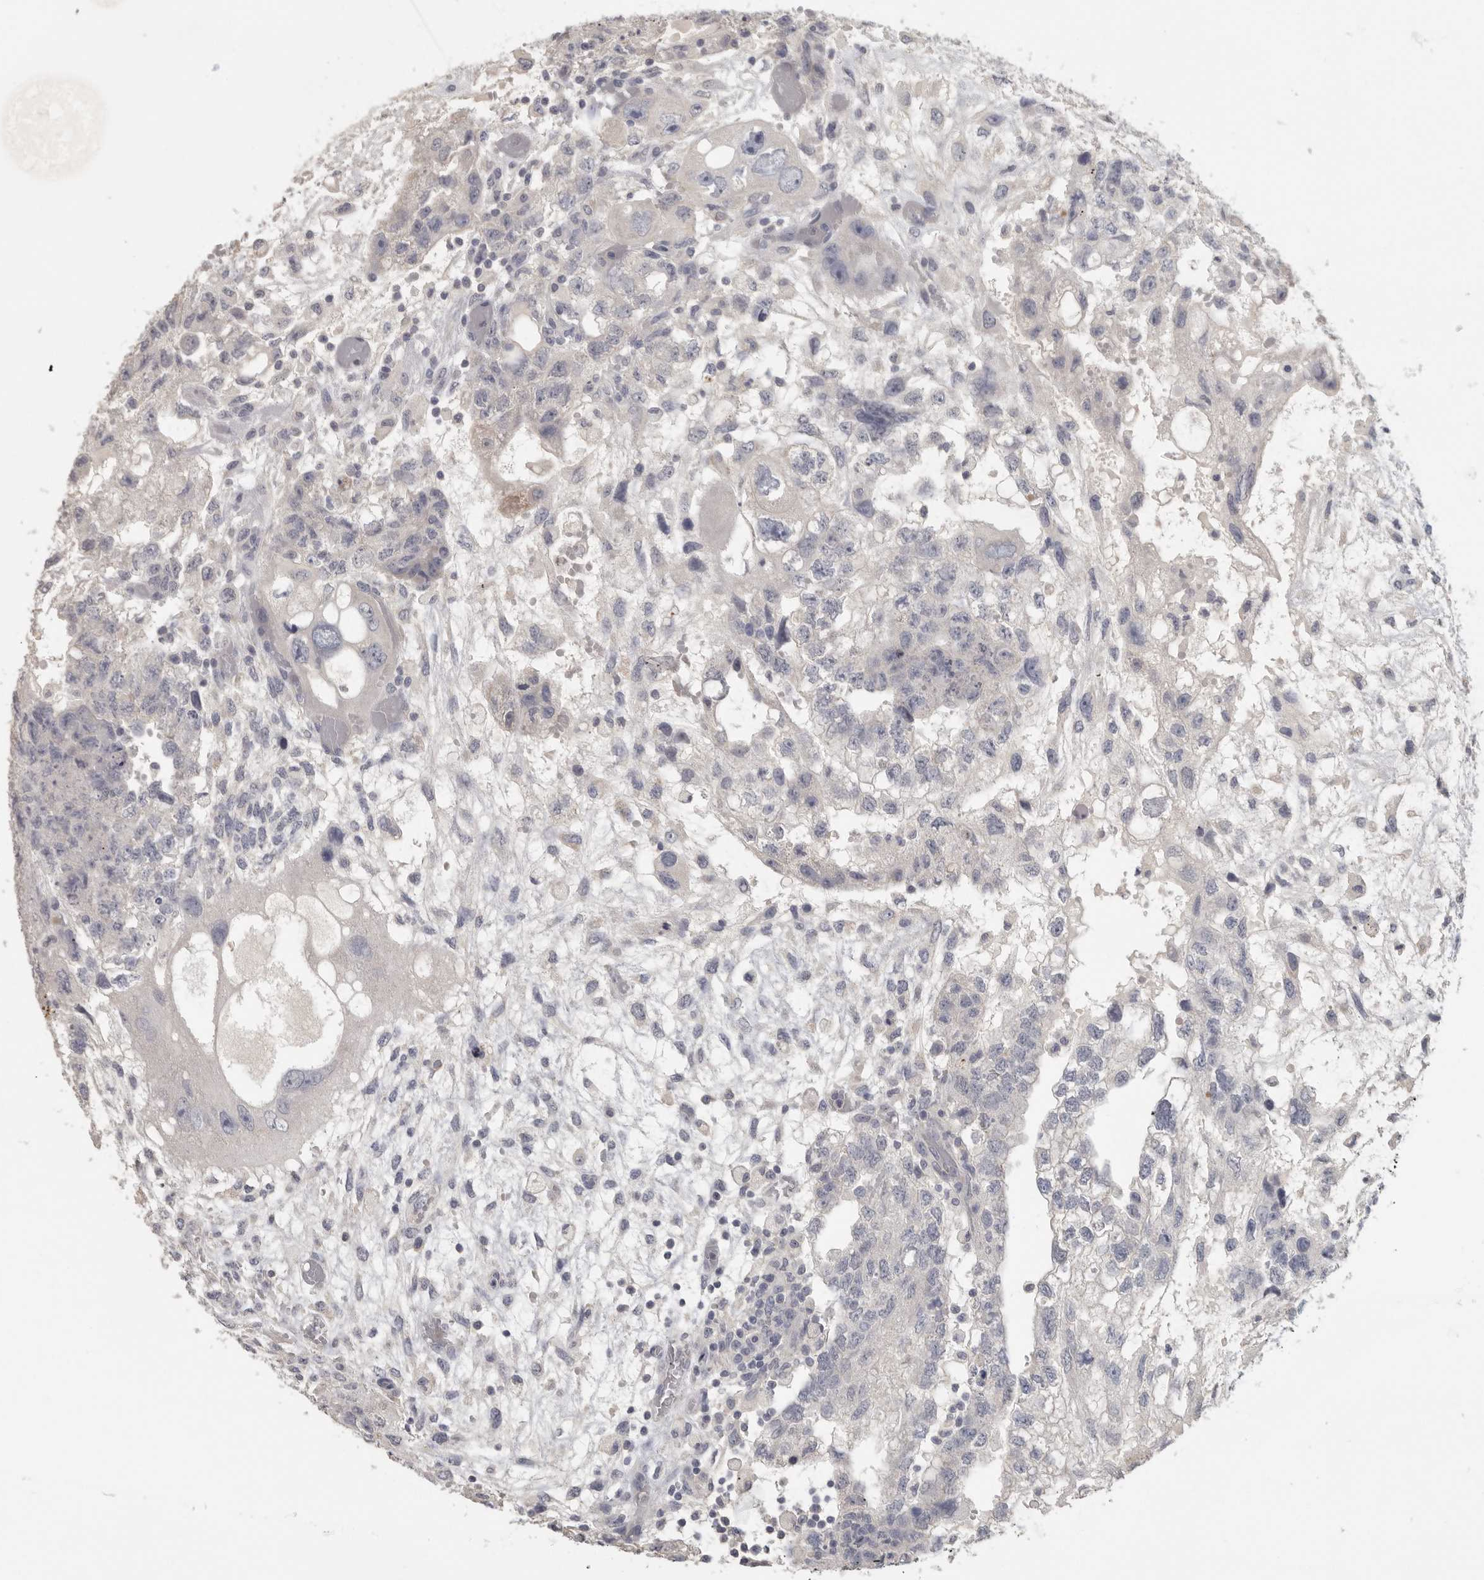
{"staining": {"intensity": "negative", "quantity": "none", "location": "none"}, "tissue": "testis cancer", "cell_type": "Tumor cells", "image_type": "cancer", "snomed": [{"axis": "morphology", "description": "Carcinoma, Embryonal, NOS"}, {"axis": "topography", "description": "Testis"}], "caption": "This histopathology image is of embryonal carcinoma (testis) stained with immunohistochemistry to label a protein in brown with the nuclei are counter-stained blue. There is no positivity in tumor cells. (Brightfield microscopy of DAB (3,3'-diaminobenzidine) immunohistochemistry (IHC) at high magnification).", "gene": "DNAJC11", "patient": {"sex": "male", "age": 36}}